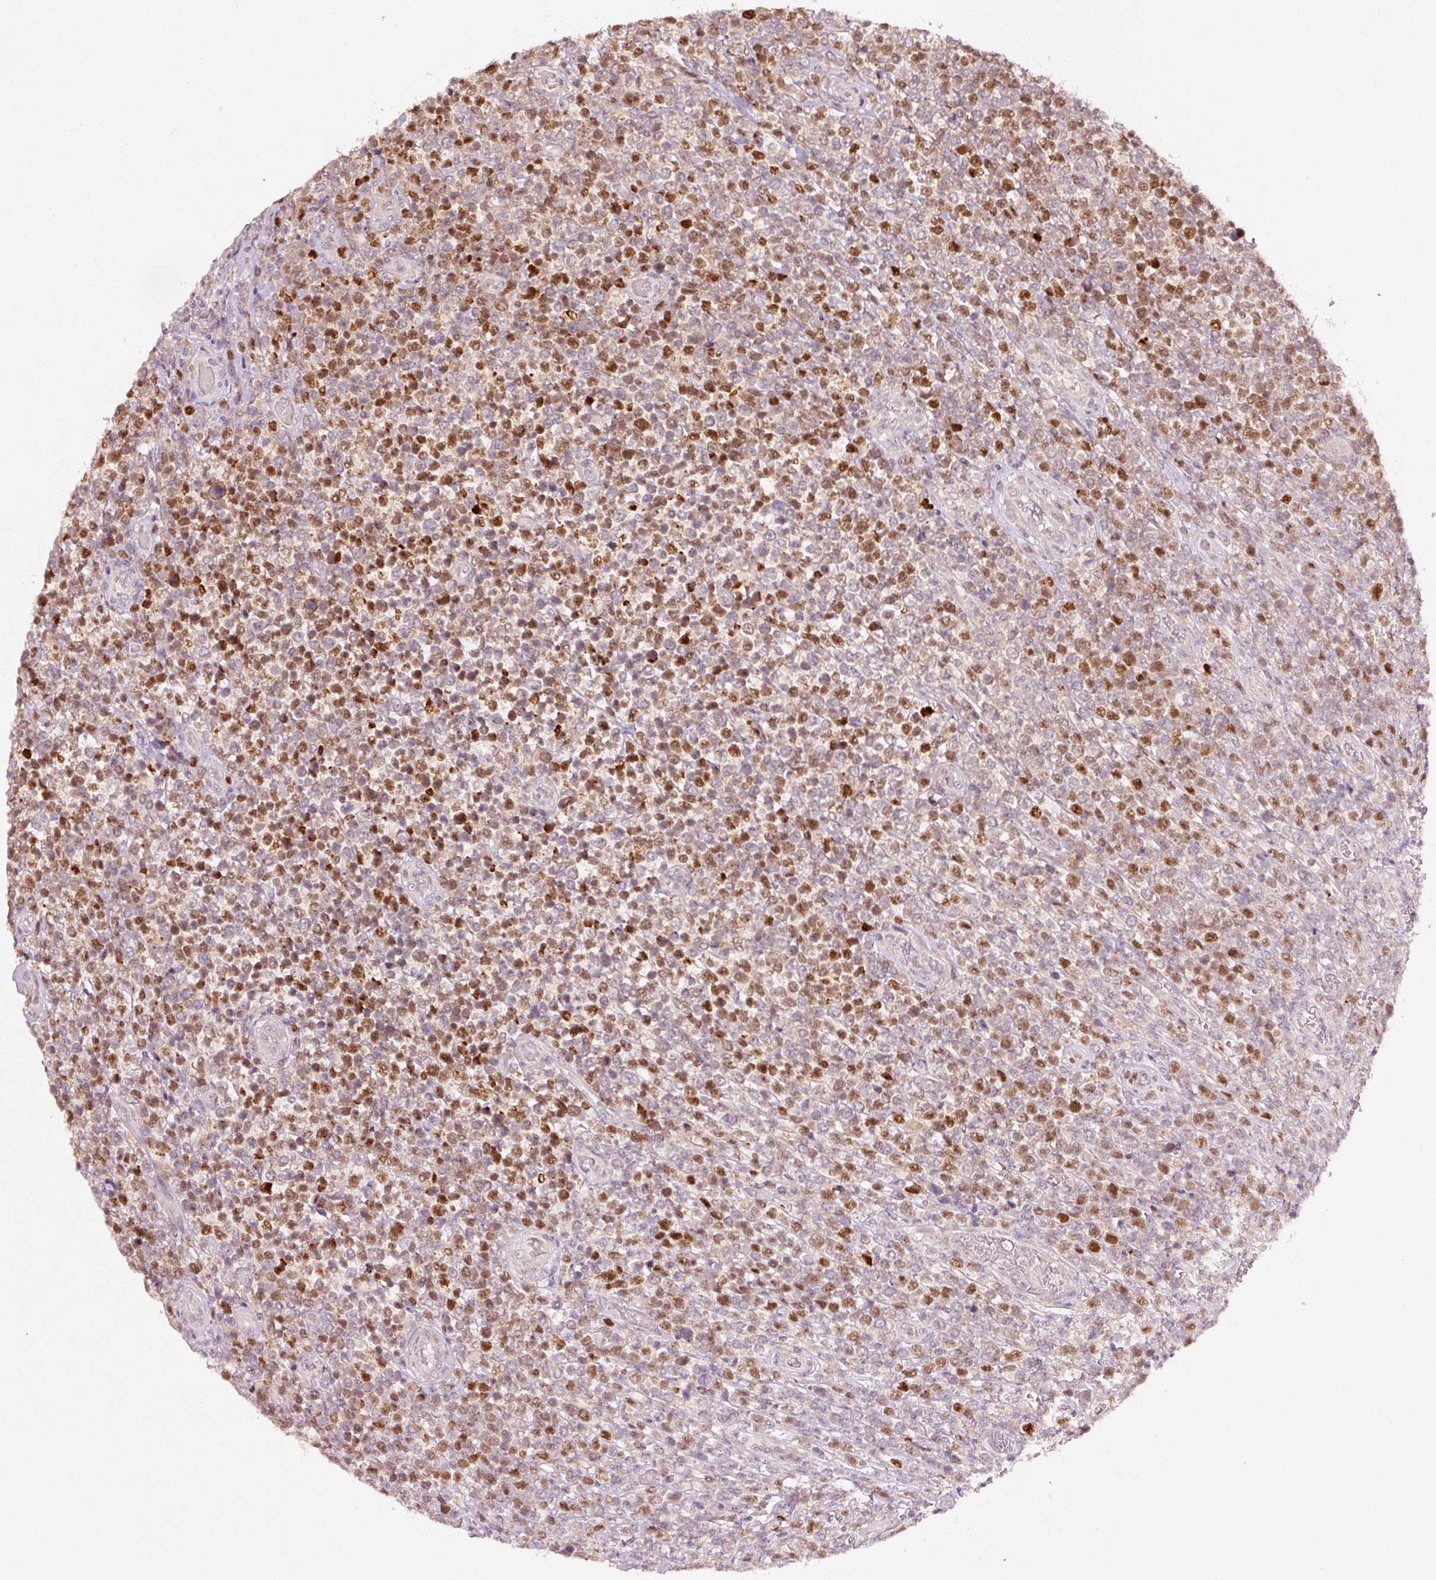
{"staining": {"intensity": "moderate", "quantity": ">75%", "location": "nuclear"}, "tissue": "lymphoma", "cell_type": "Tumor cells", "image_type": "cancer", "snomed": [{"axis": "morphology", "description": "Malignant lymphoma, non-Hodgkin's type, High grade"}, {"axis": "topography", "description": "Soft tissue"}], "caption": "Brown immunohistochemical staining in human malignant lymphoma, non-Hodgkin's type (high-grade) shows moderate nuclear staining in approximately >75% of tumor cells. The protein is stained brown, and the nuclei are stained in blue (DAB (3,3'-diaminobenzidine) IHC with brightfield microscopy, high magnification).", "gene": "PCDHB1", "patient": {"sex": "female", "age": 56}}